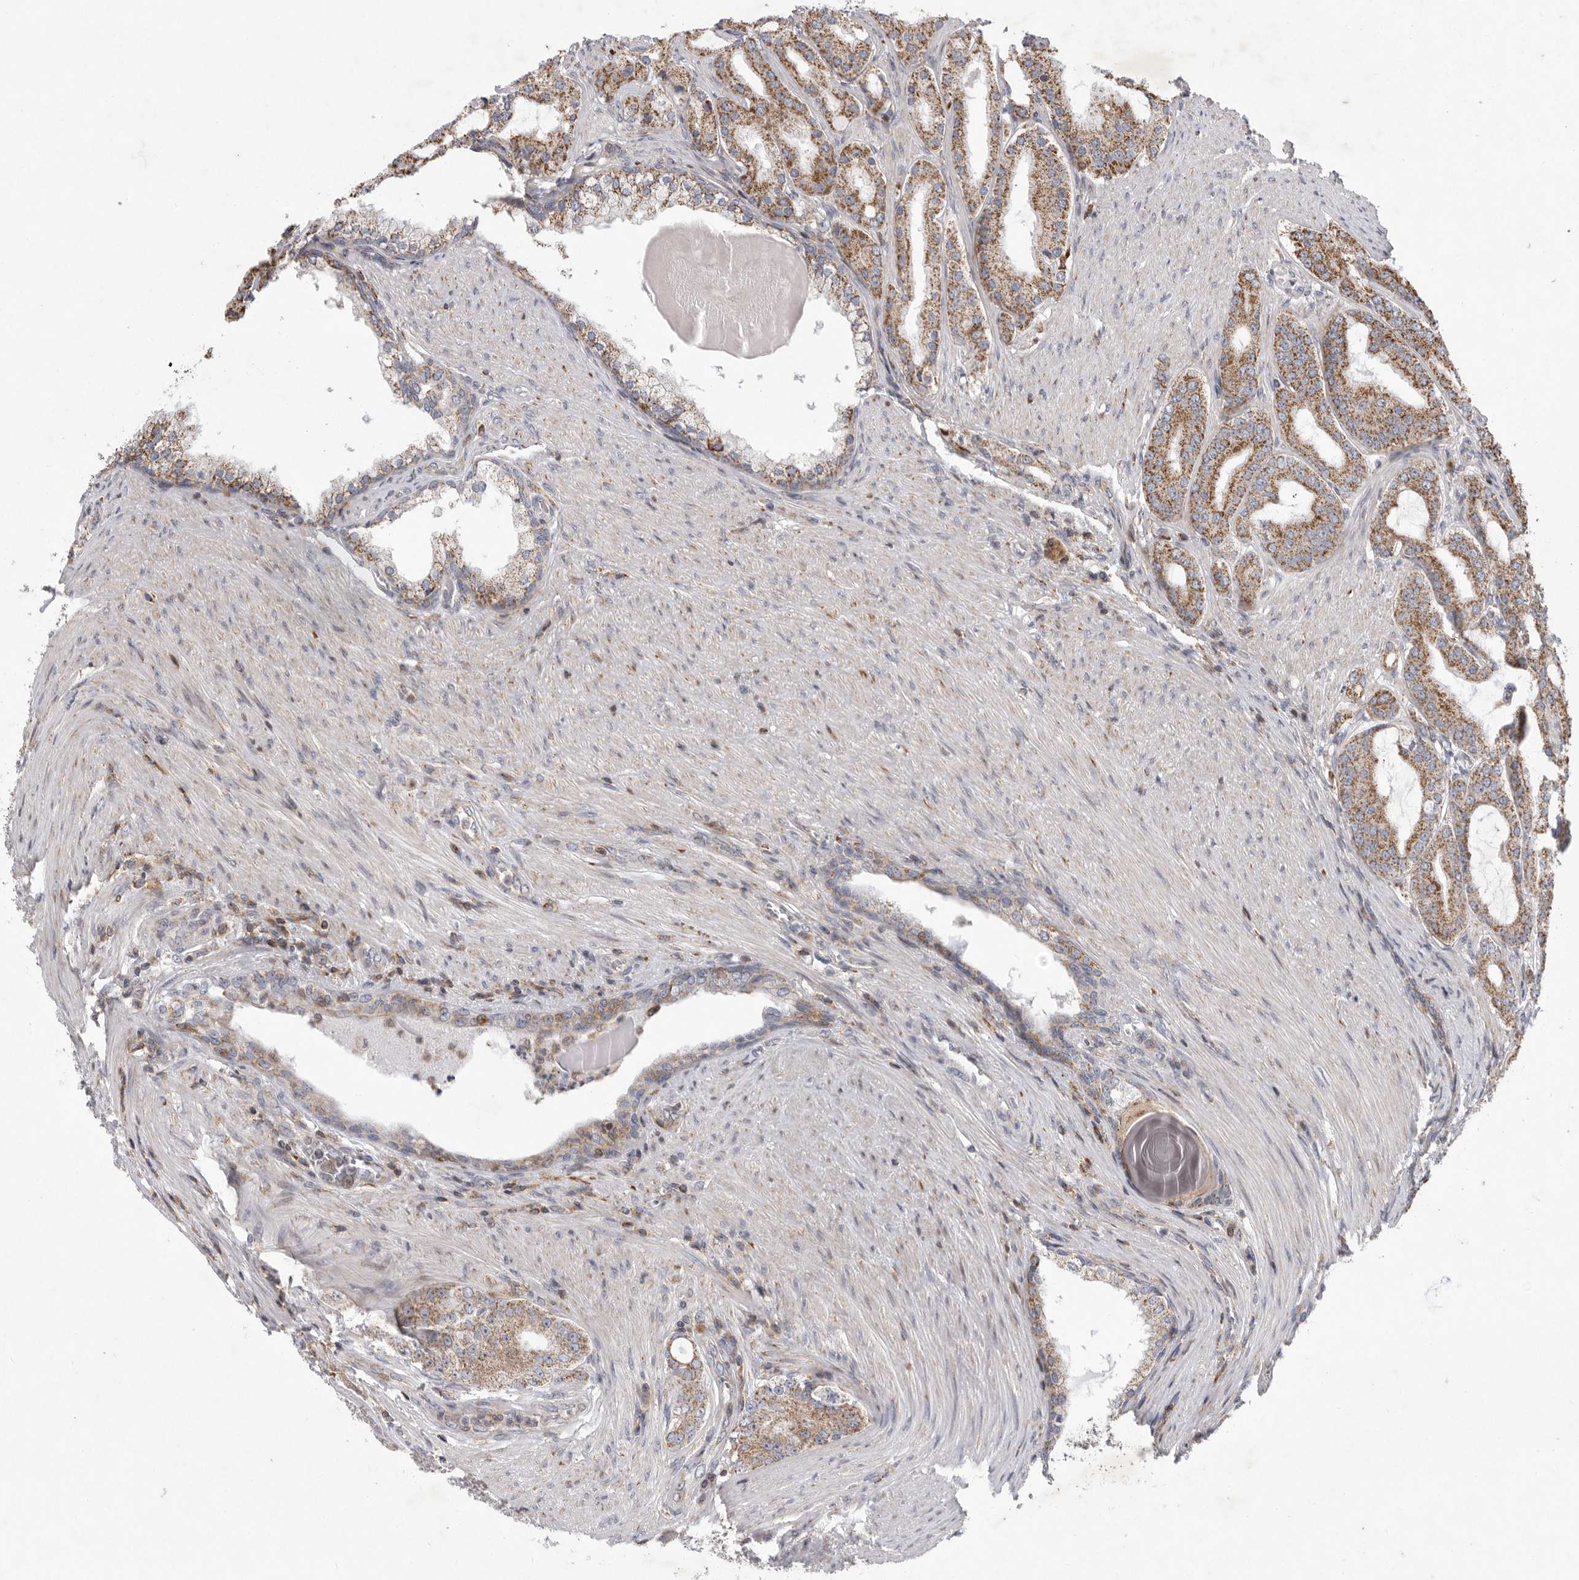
{"staining": {"intensity": "moderate", "quantity": ">75%", "location": "cytoplasmic/membranous"}, "tissue": "prostate cancer", "cell_type": "Tumor cells", "image_type": "cancer", "snomed": [{"axis": "morphology", "description": "Adenocarcinoma, High grade"}, {"axis": "topography", "description": "Prostate"}], "caption": "Tumor cells display medium levels of moderate cytoplasmic/membranous staining in approximately >75% of cells in prostate adenocarcinoma (high-grade). Using DAB (brown) and hematoxylin (blue) stains, captured at high magnification using brightfield microscopy.", "gene": "MPZL1", "patient": {"sex": "male", "age": 60}}